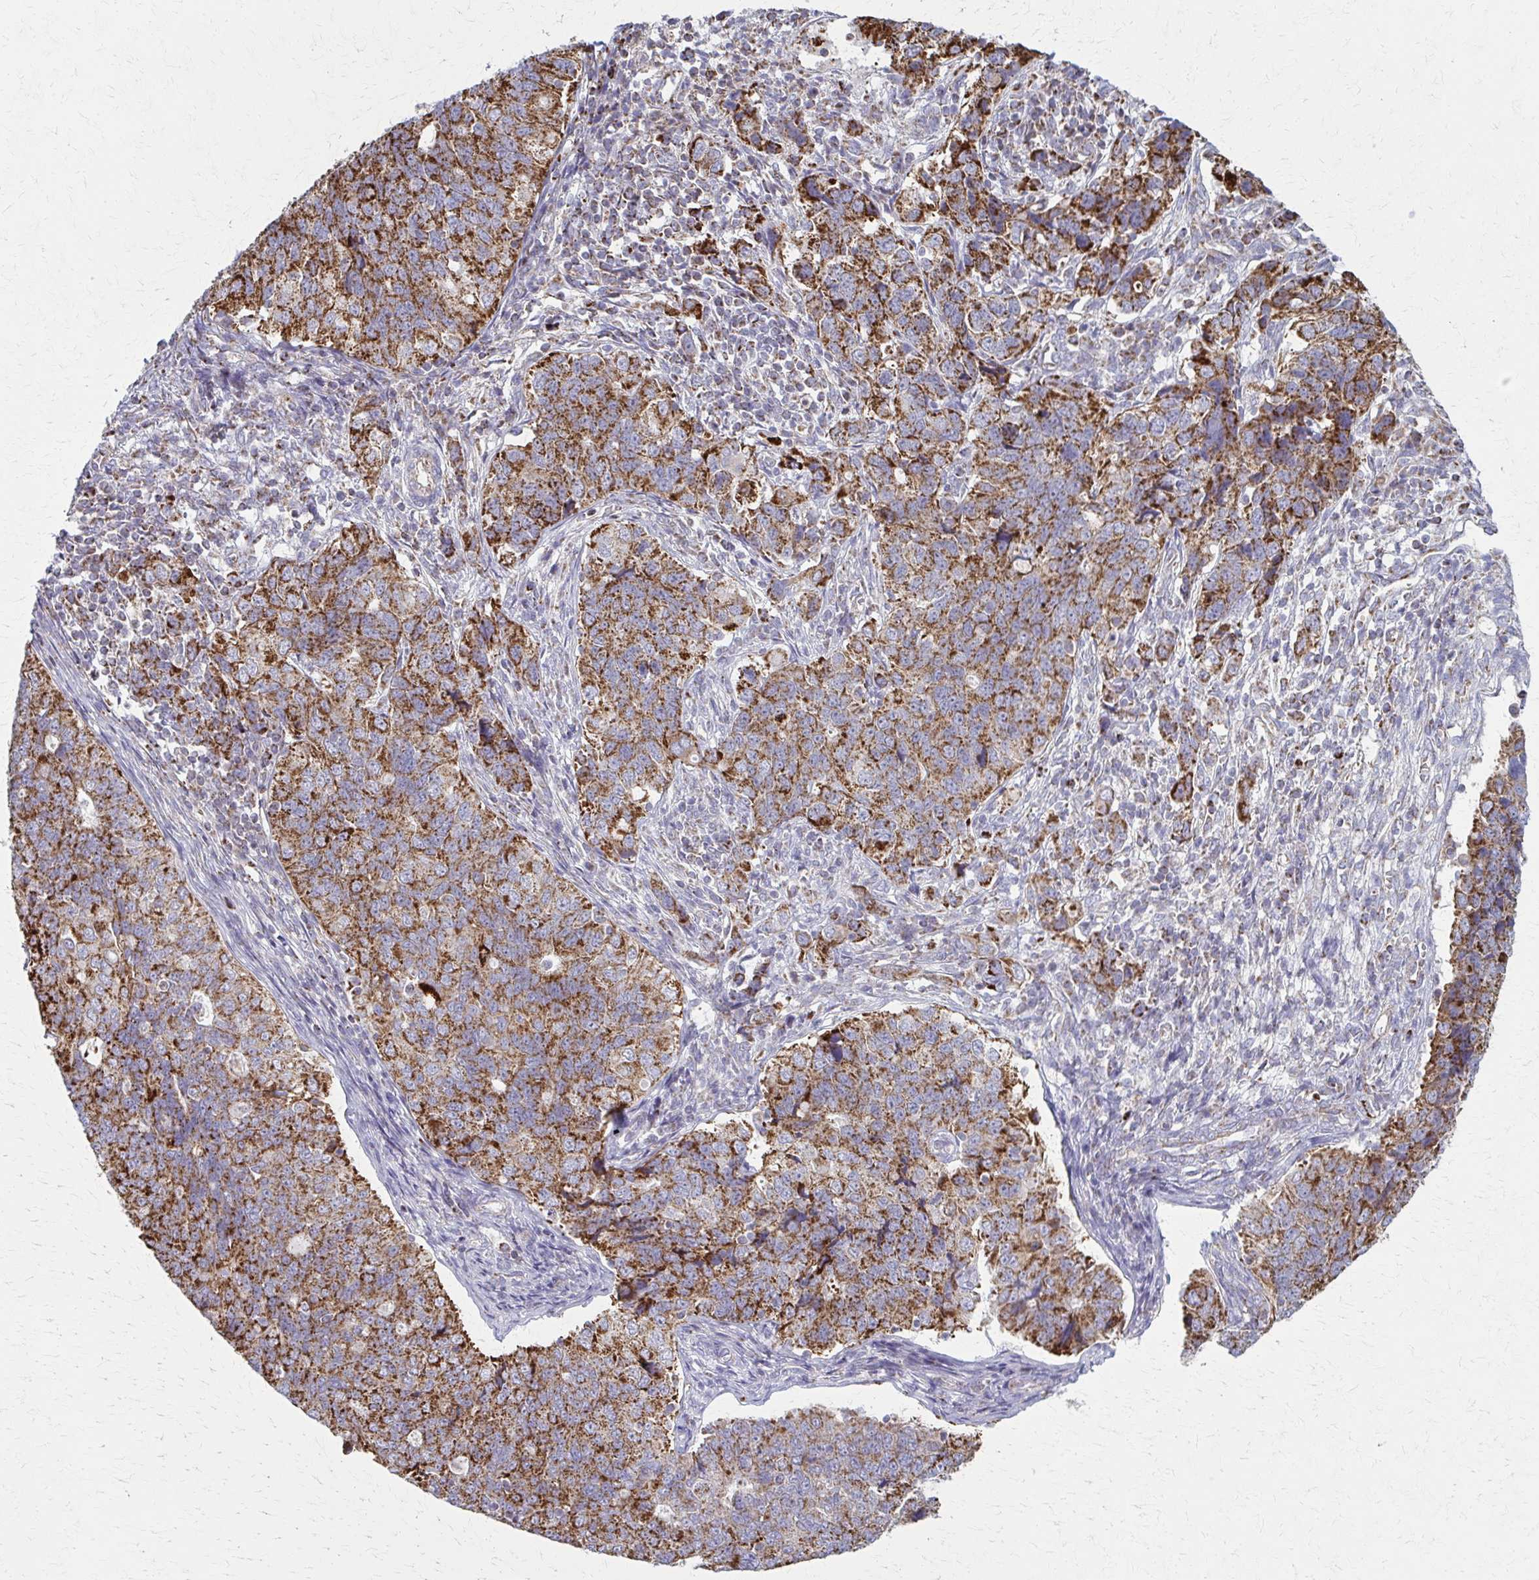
{"staining": {"intensity": "strong", "quantity": ">75%", "location": "cytoplasmic/membranous"}, "tissue": "endometrial cancer", "cell_type": "Tumor cells", "image_type": "cancer", "snomed": [{"axis": "morphology", "description": "Adenocarcinoma, NOS"}, {"axis": "topography", "description": "Endometrium"}], "caption": "Brown immunohistochemical staining in human endometrial cancer (adenocarcinoma) demonstrates strong cytoplasmic/membranous expression in approximately >75% of tumor cells. (Stains: DAB (3,3'-diaminobenzidine) in brown, nuclei in blue, Microscopy: brightfield microscopy at high magnification).", "gene": "TVP23A", "patient": {"sex": "female", "age": 43}}